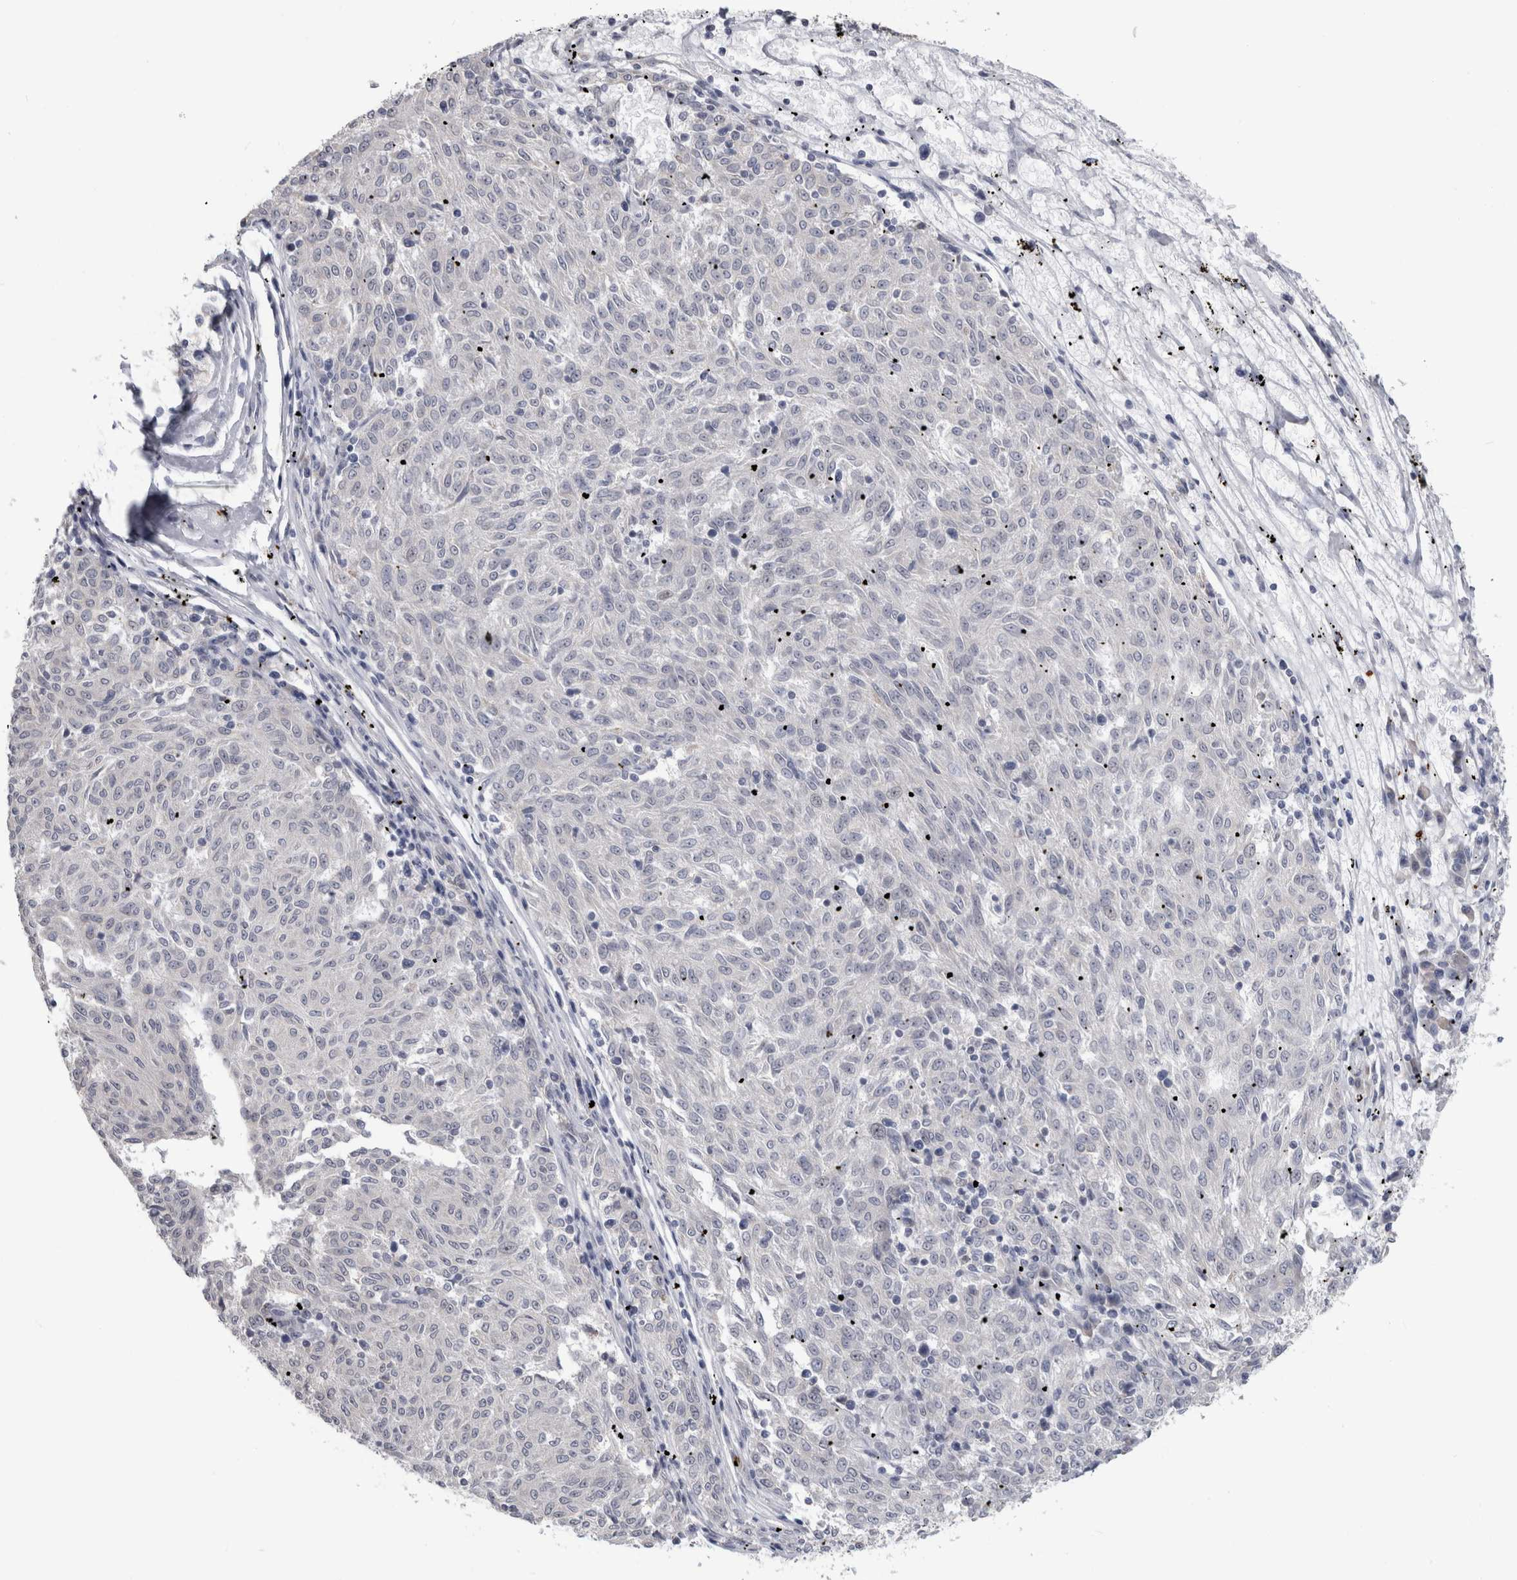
{"staining": {"intensity": "negative", "quantity": "none", "location": "none"}, "tissue": "melanoma", "cell_type": "Tumor cells", "image_type": "cancer", "snomed": [{"axis": "morphology", "description": "Malignant melanoma, NOS"}, {"axis": "topography", "description": "Skin"}], "caption": "Melanoma was stained to show a protein in brown. There is no significant positivity in tumor cells.", "gene": "TMEM242", "patient": {"sex": "female", "age": 72}}